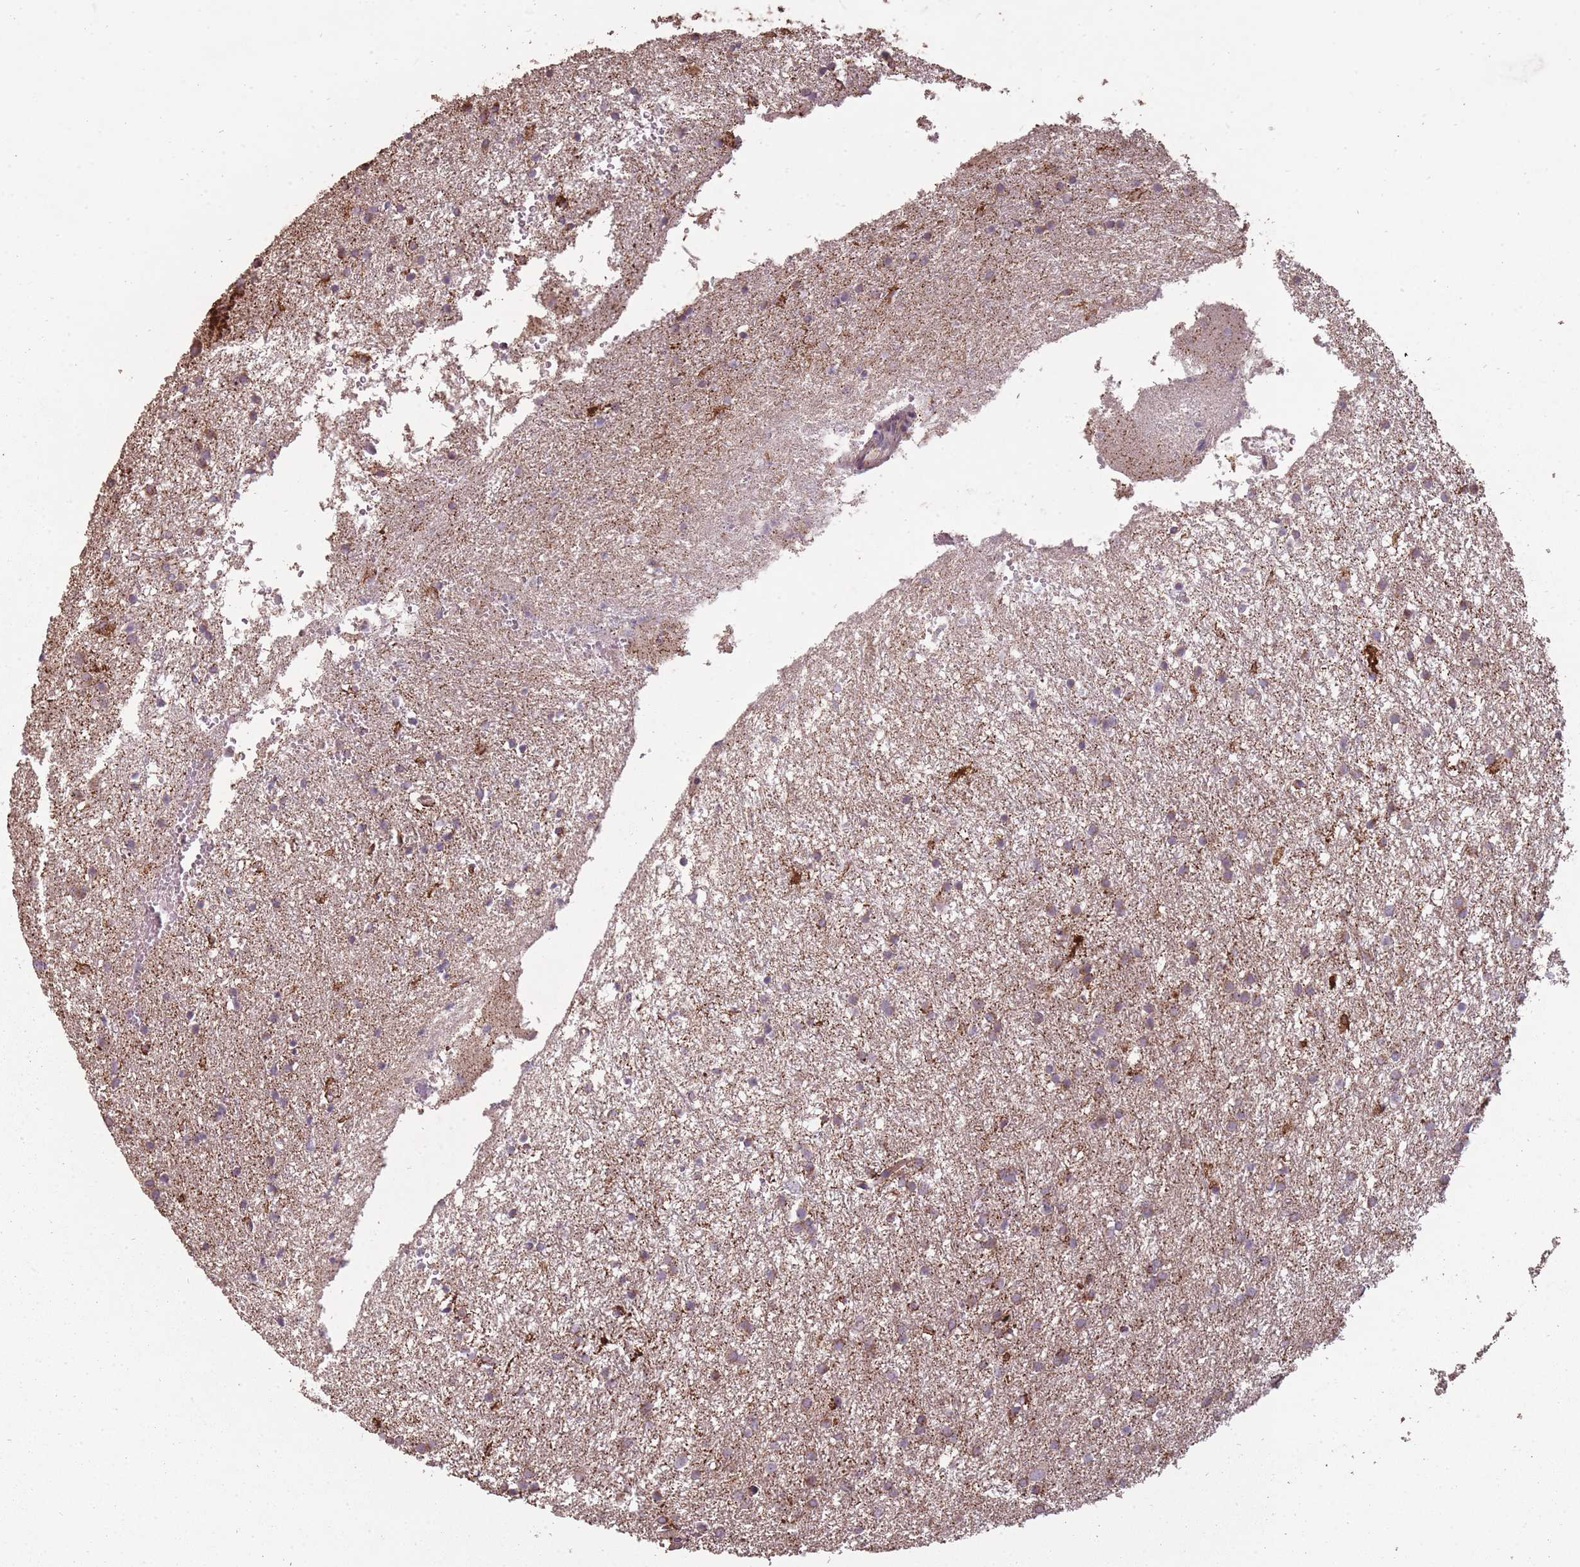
{"staining": {"intensity": "weak", "quantity": "<25%", "location": "cytoplasmic/membranous"}, "tissue": "glioma", "cell_type": "Tumor cells", "image_type": "cancer", "snomed": [{"axis": "morphology", "description": "Glioma, malignant, High grade"}, {"axis": "topography", "description": "Brain"}], "caption": "This image is of glioma stained with immunohistochemistry to label a protein in brown with the nuclei are counter-stained blue. There is no expression in tumor cells.", "gene": "CNOT8", "patient": {"sex": "female", "age": 50}}